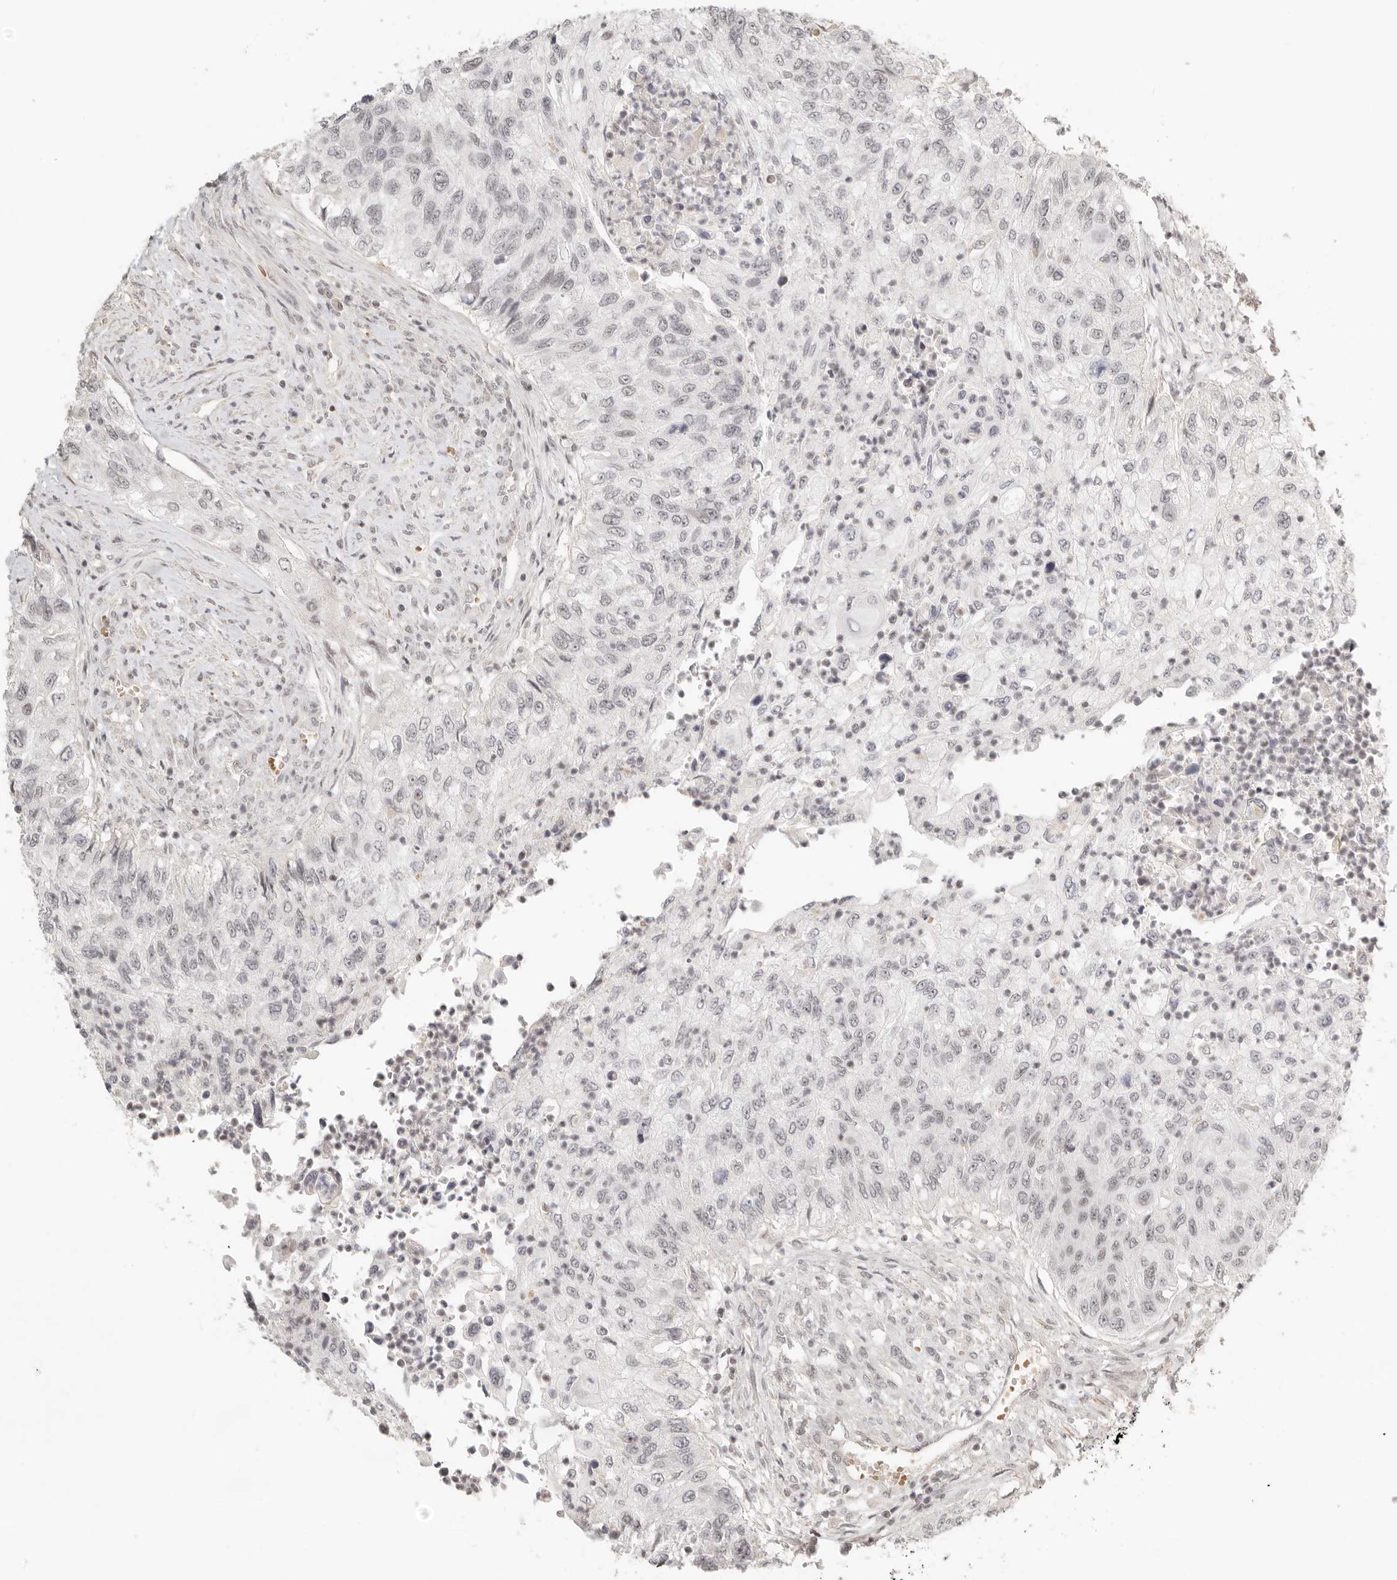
{"staining": {"intensity": "negative", "quantity": "none", "location": "none"}, "tissue": "urothelial cancer", "cell_type": "Tumor cells", "image_type": "cancer", "snomed": [{"axis": "morphology", "description": "Urothelial carcinoma, High grade"}, {"axis": "topography", "description": "Urinary bladder"}], "caption": "Tumor cells show no significant staining in high-grade urothelial carcinoma.", "gene": "GABPA", "patient": {"sex": "female", "age": 60}}